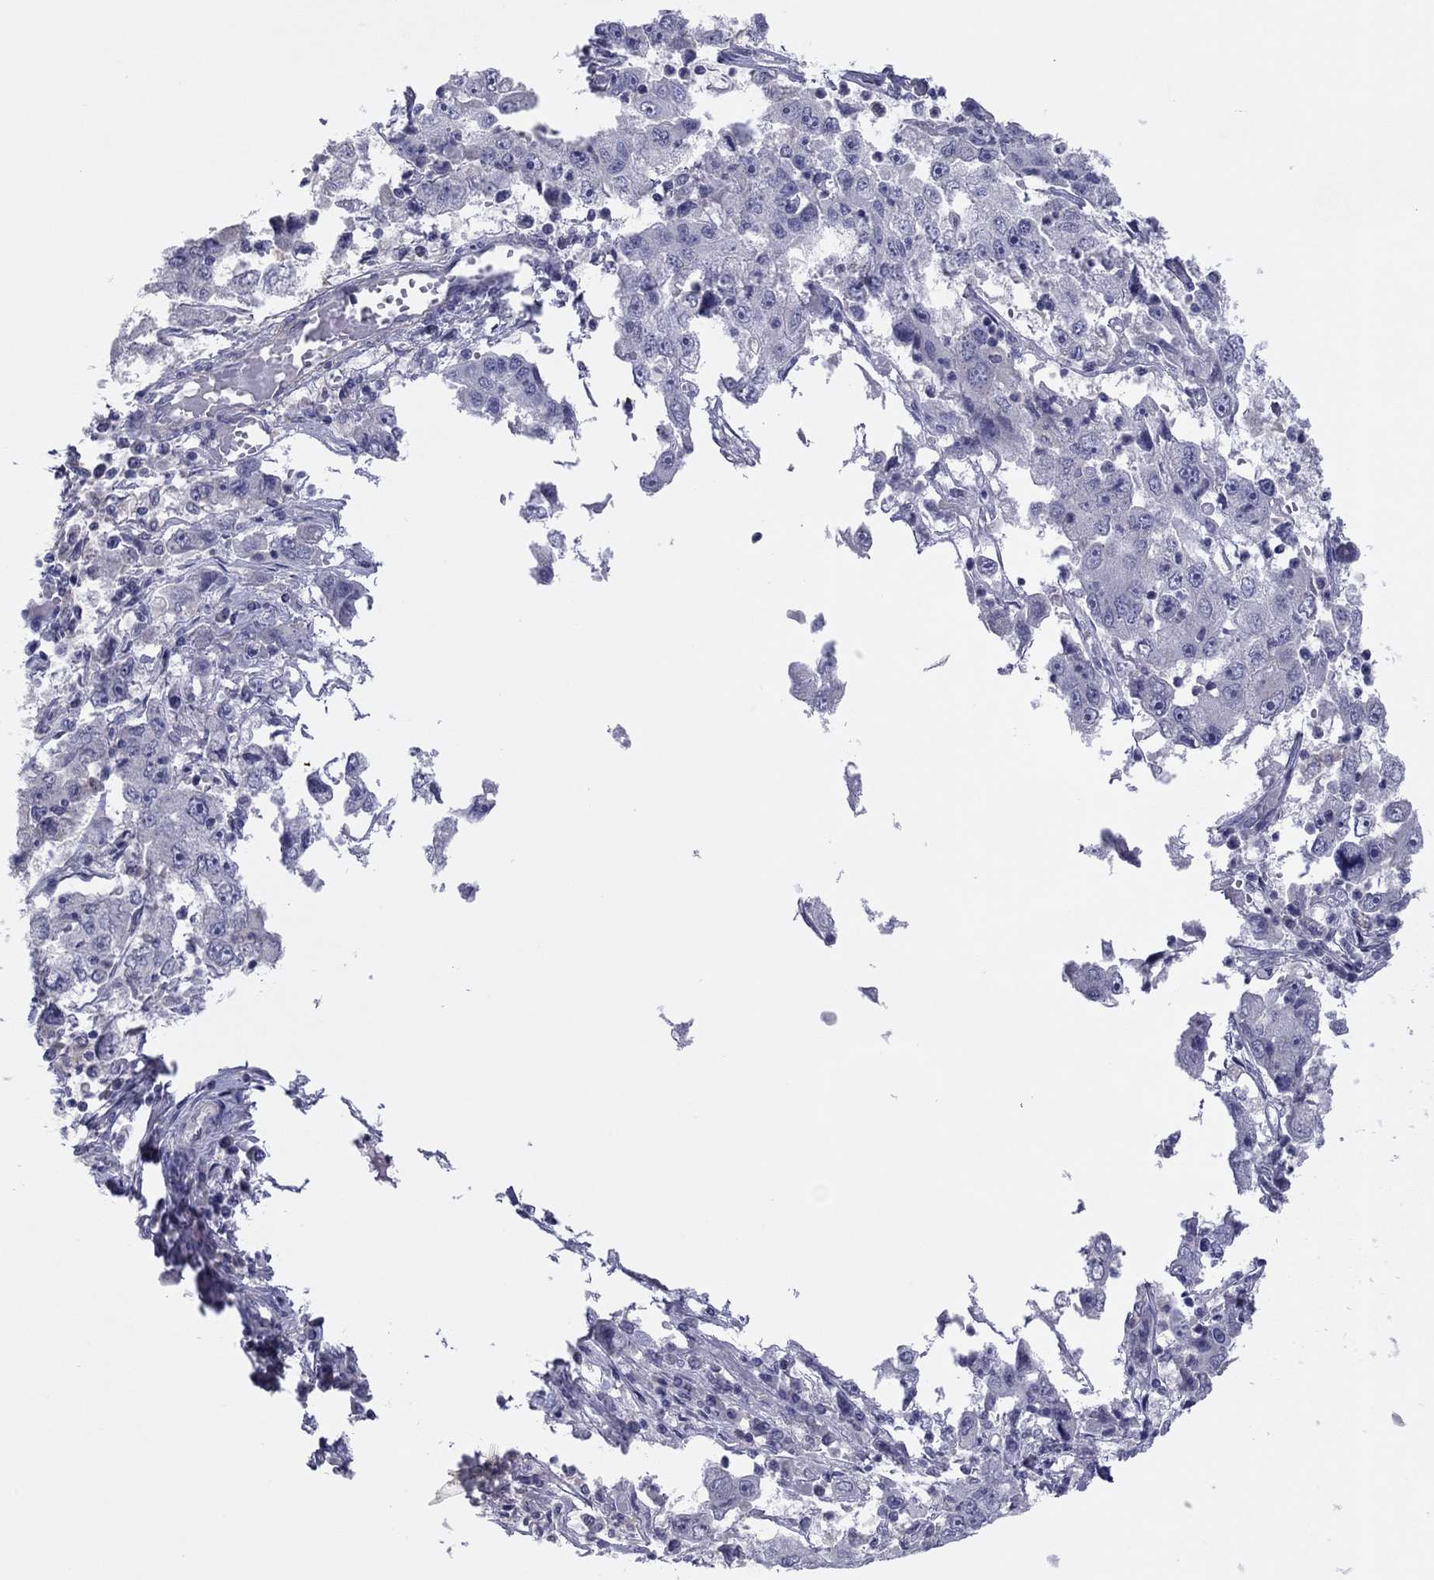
{"staining": {"intensity": "negative", "quantity": "none", "location": "none"}, "tissue": "cervical cancer", "cell_type": "Tumor cells", "image_type": "cancer", "snomed": [{"axis": "morphology", "description": "Squamous cell carcinoma, NOS"}, {"axis": "topography", "description": "Cervix"}], "caption": "A high-resolution micrograph shows immunohistochemistry (IHC) staining of cervical cancer (squamous cell carcinoma), which displays no significant expression in tumor cells.", "gene": "CYP2B6", "patient": {"sex": "female", "age": 36}}